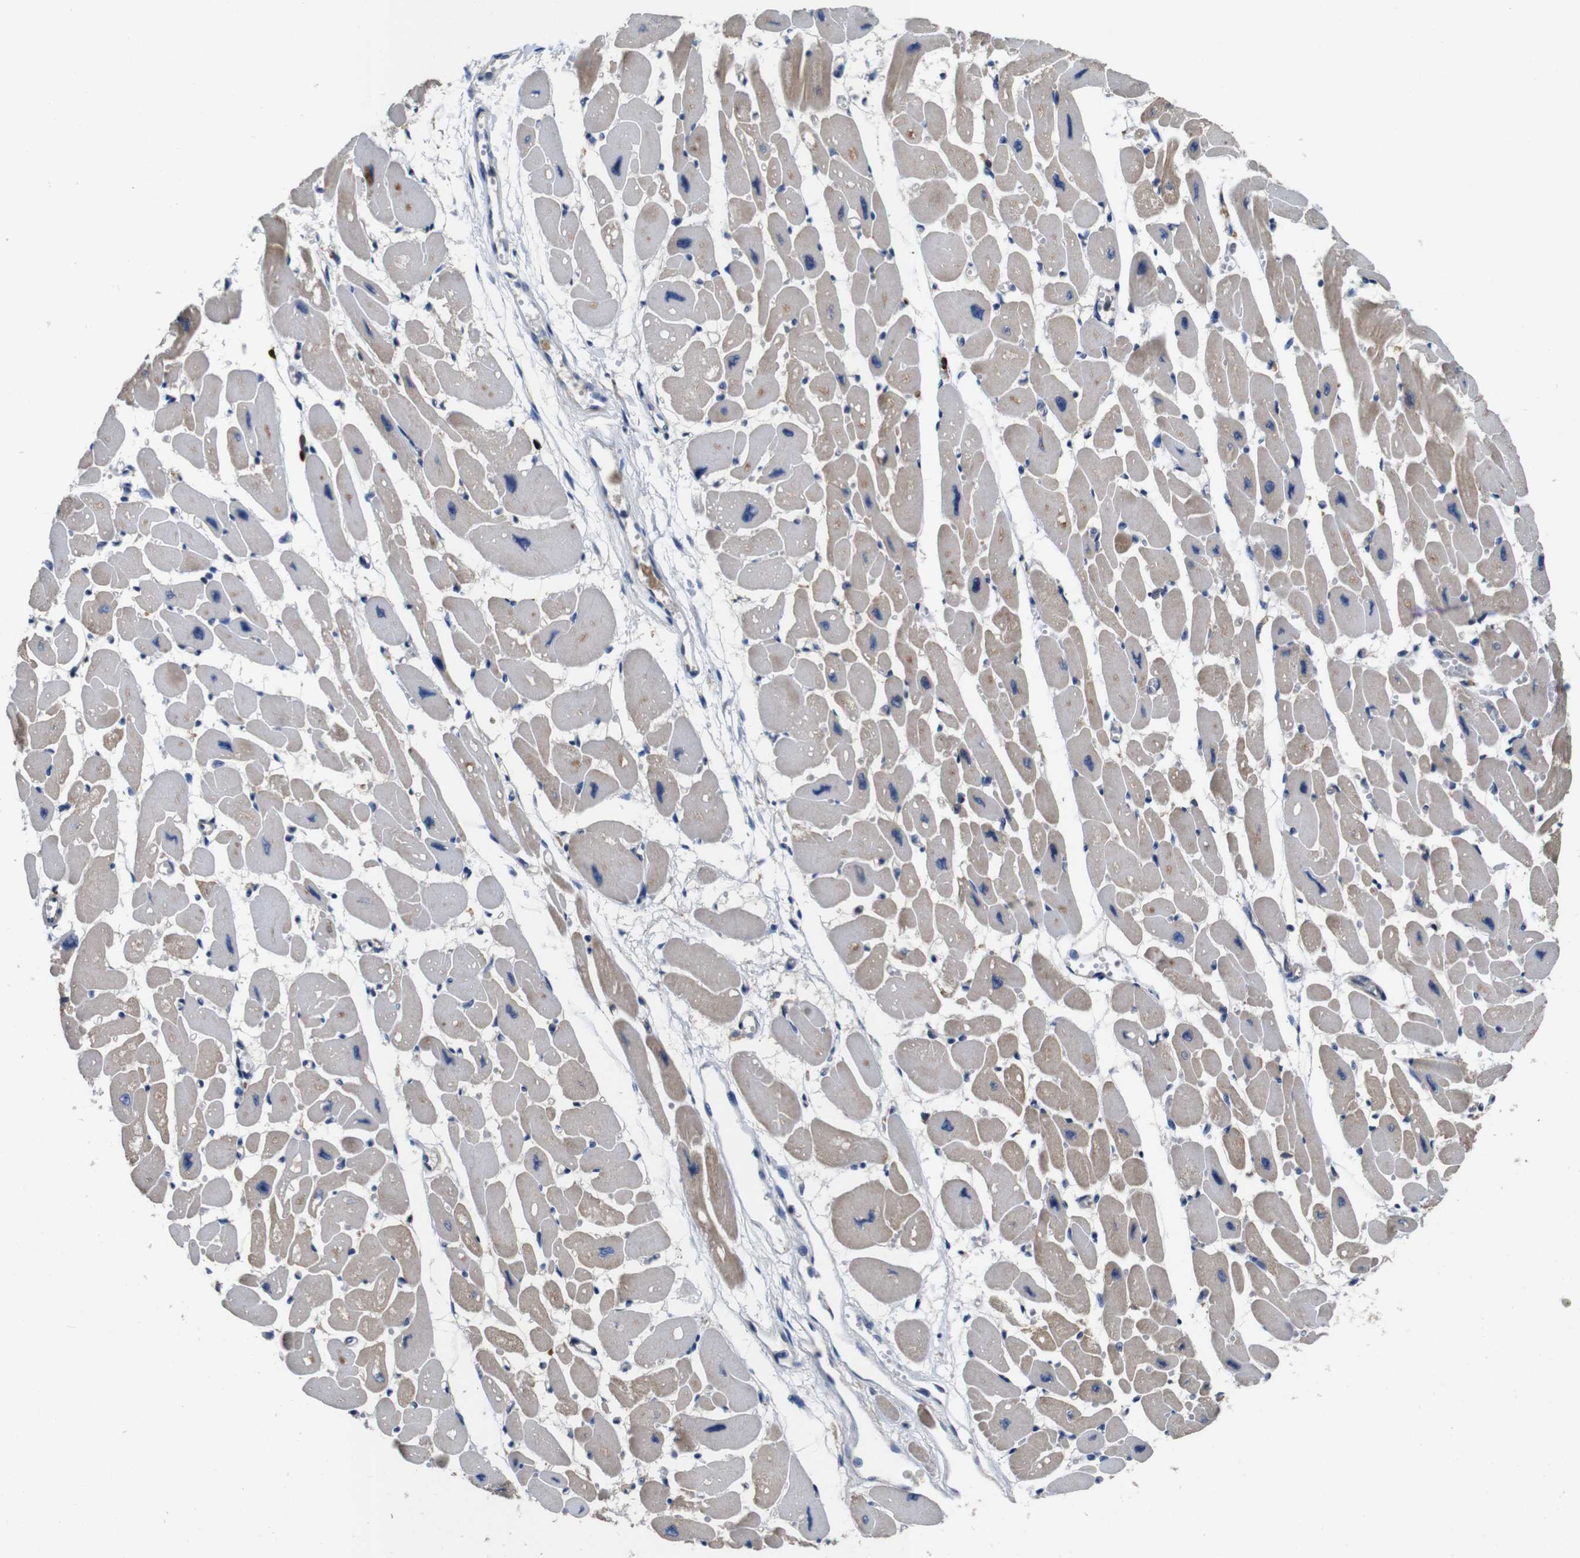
{"staining": {"intensity": "moderate", "quantity": "<25%", "location": "cytoplasmic/membranous"}, "tissue": "heart muscle", "cell_type": "Cardiomyocytes", "image_type": "normal", "snomed": [{"axis": "morphology", "description": "Normal tissue, NOS"}, {"axis": "topography", "description": "Heart"}], "caption": "Approximately <25% of cardiomyocytes in normal heart muscle reveal moderate cytoplasmic/membranous protein expression as visualized by brown immunohistochemical staining.", "gene": "GLIPR1", "patient": {"sex": "female", "age": 54}}